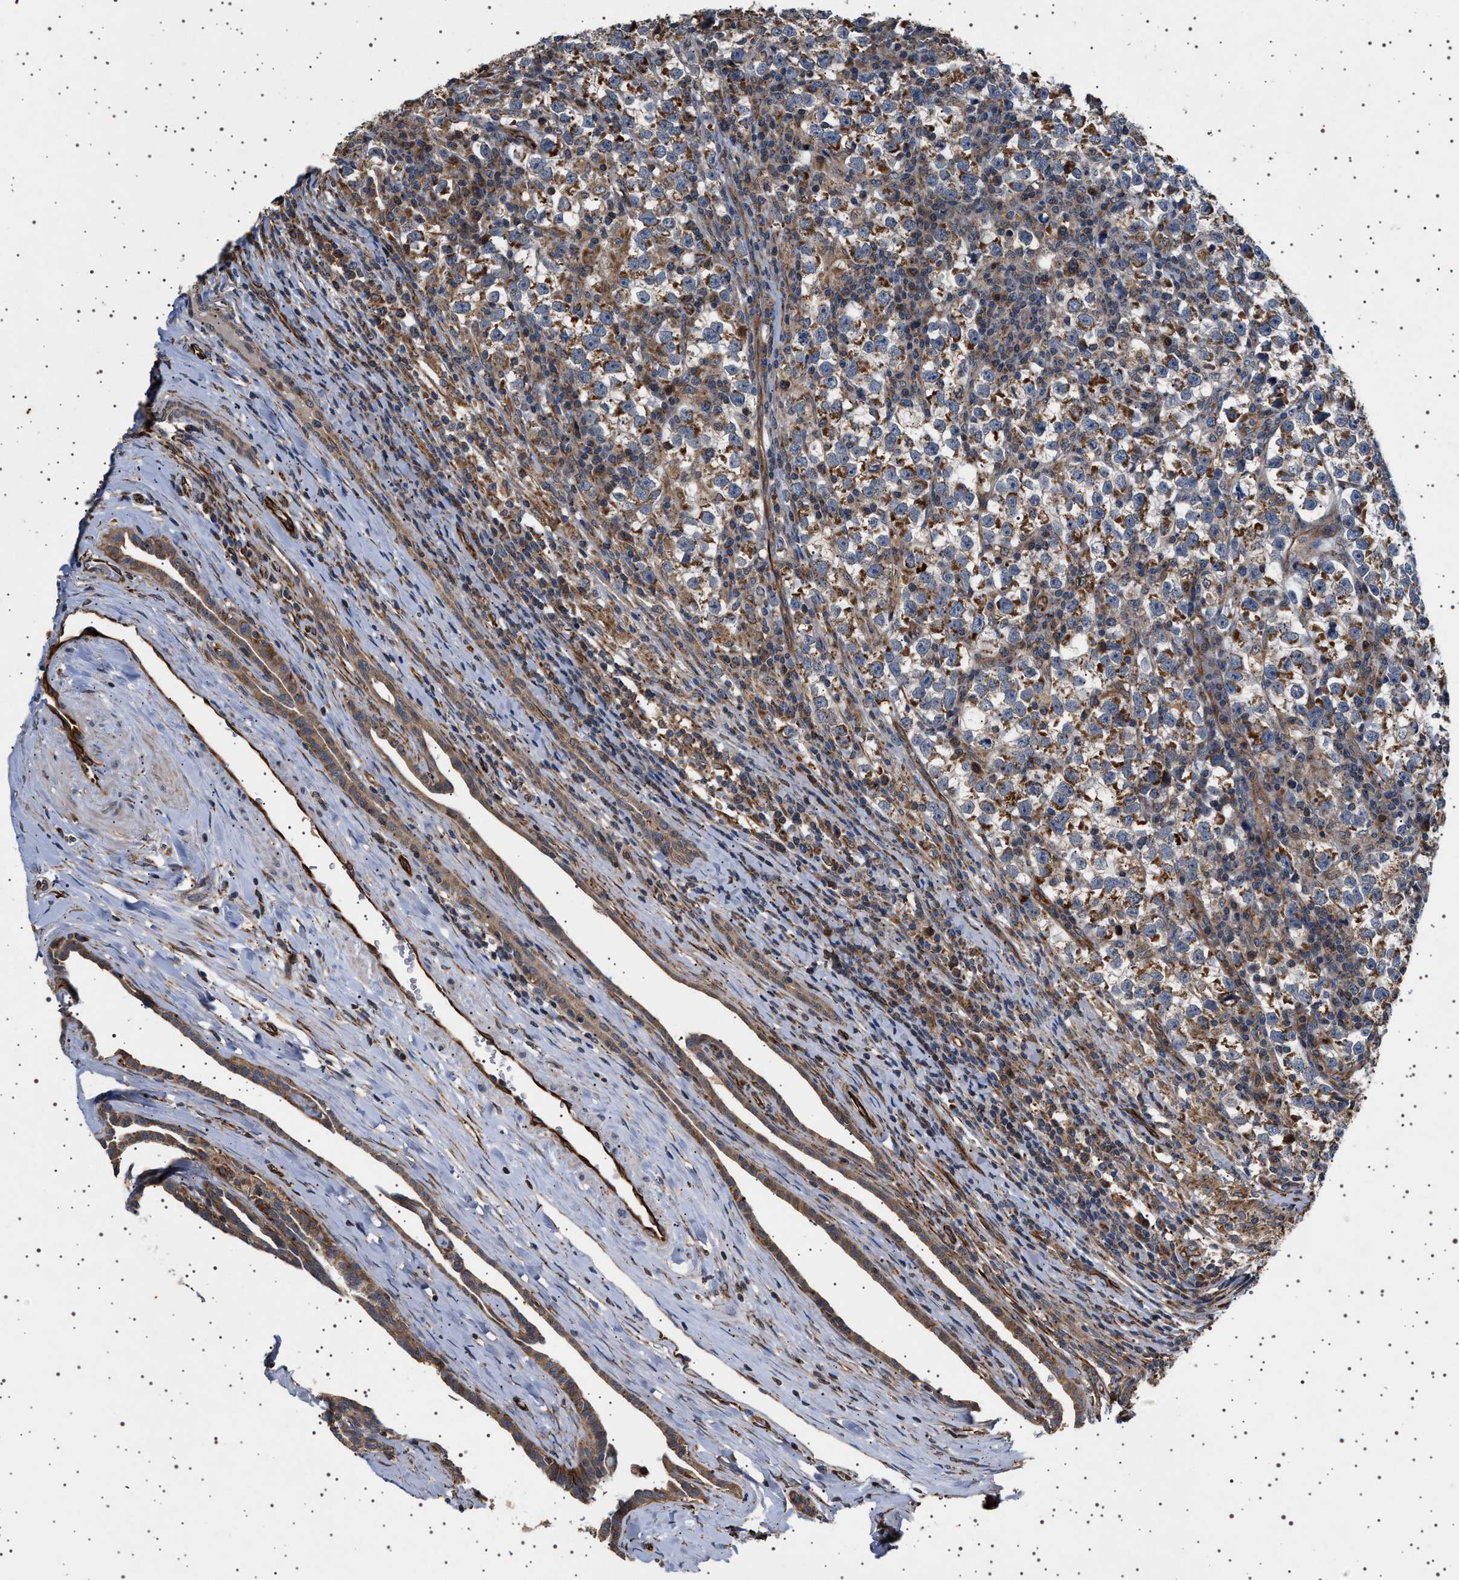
{"staining": {"intensity": "moderate", "quantity": ">75%", "location": "cytoplasmic/membranous"}, "tissue": "testis cancer", "cell_type": "Tumor cells", "image_type": "cancer", "snomed": [{"axis": "morphology", "description": "Normal tissue, NOS"}, {"axis": "morphology", "description": "Seminoma, NOS"}, {"axis": "topography", "description": "Testis"}], "caption": "This is a micrograph of IHC staining of seminoma (testis), which shows moderate positivity in the cytoplasmic/membranous of tumor cells.", "gene": "TRUB2", "patient": {"sex": "male", "age": 43}}